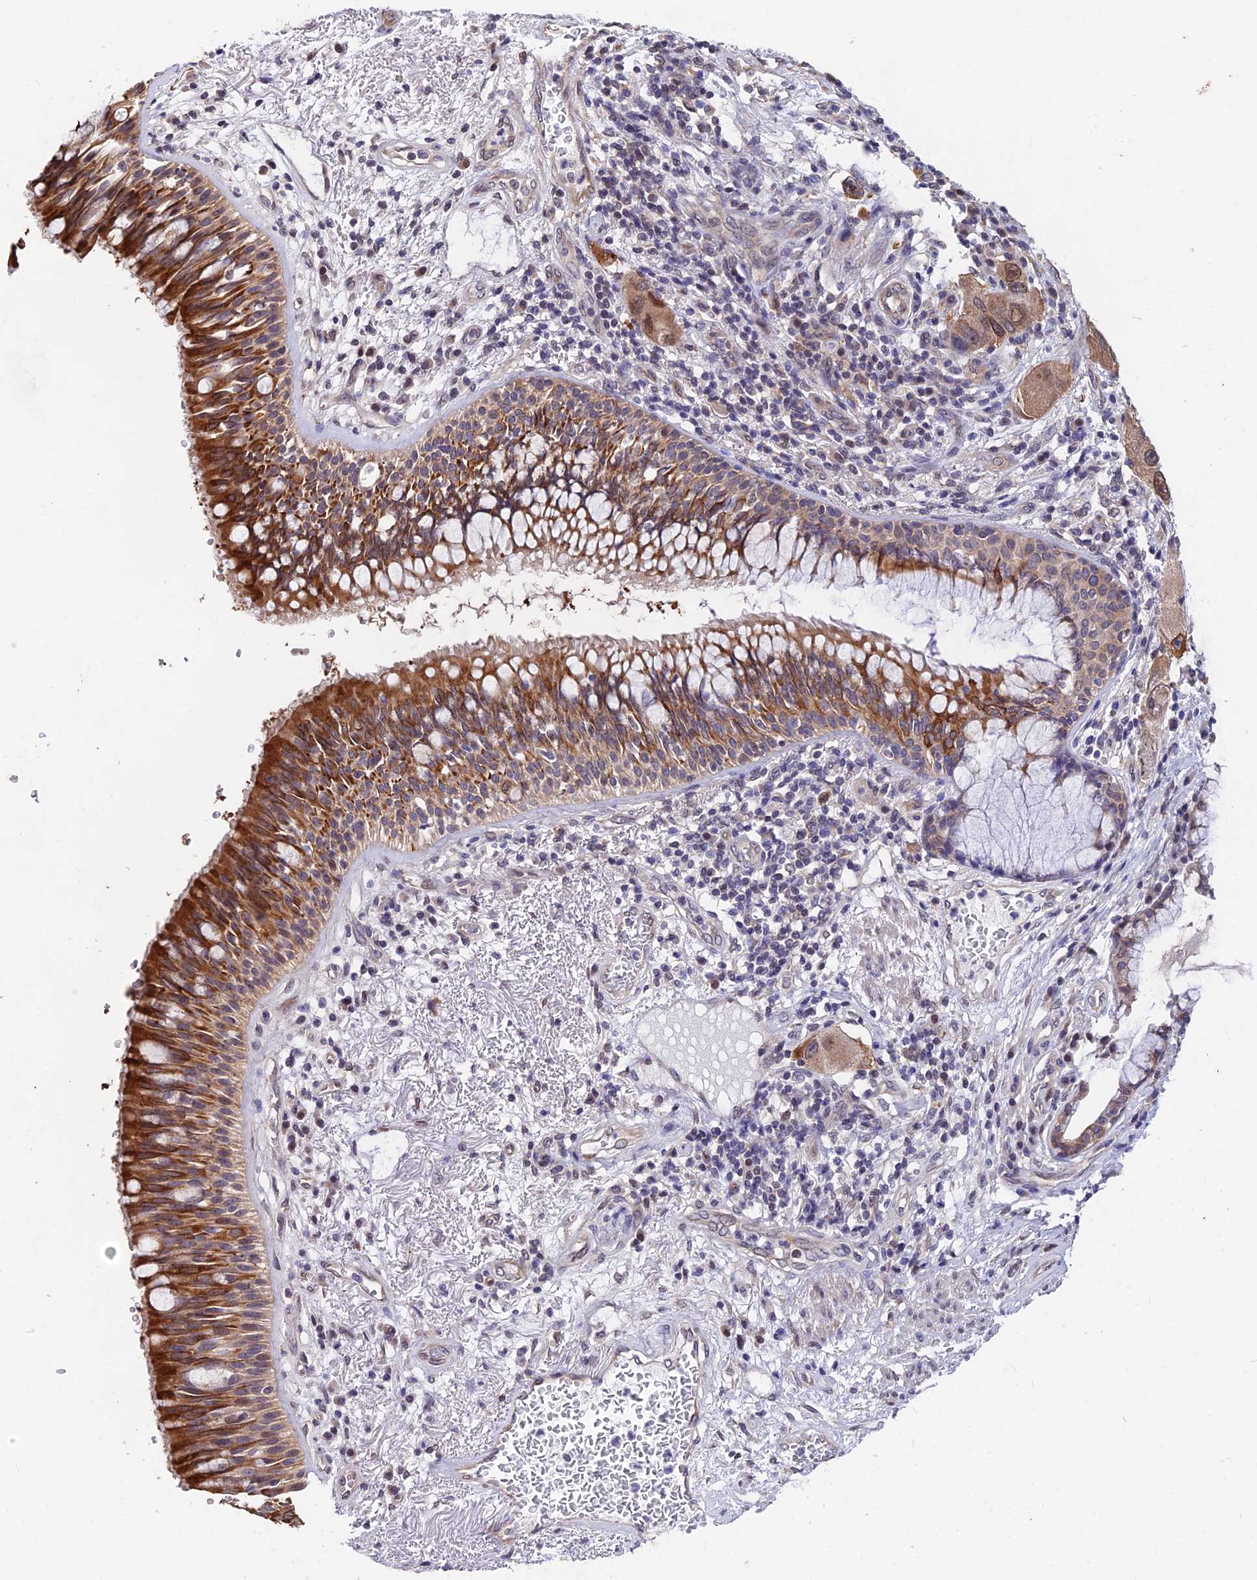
{"staining": {"intensity": "strong", "quantity": ">75%", "location": "cytoplasmic/membranous"}, "tissue": "bronchus", "cell_type": "Respiratory epithelial cells", "image_type": "normal", "snomed": [{"axis": "morphology", "description": "Normal tissue, NOS"}, {"axis": "morphology", "description": "Adenocarcinoma, NOS"}, {"axis": "morphology", "description": "Adenocarcinoma, metastatic, NOS"}, {"axis": "topography", "description": "Lymph node"}, {"axis": "topography", "description": "Bronchus"}, {"axis": "topography", "description": "Lung"}], "caption": "Immunohistochemical staining of normal bronchus exhibits strong cytoplasmic/membranous protein positivity in approximately >75% of respiratory epithelial cells. The protein of interest is stained brown, and the nuclei are stained in blue (DAB (3,3'-diaminobenzidine) IHC with brightfield microscopy, high magnification).", "gene": "INPP4A", "patient": {"sex": "female", "age": 54}}